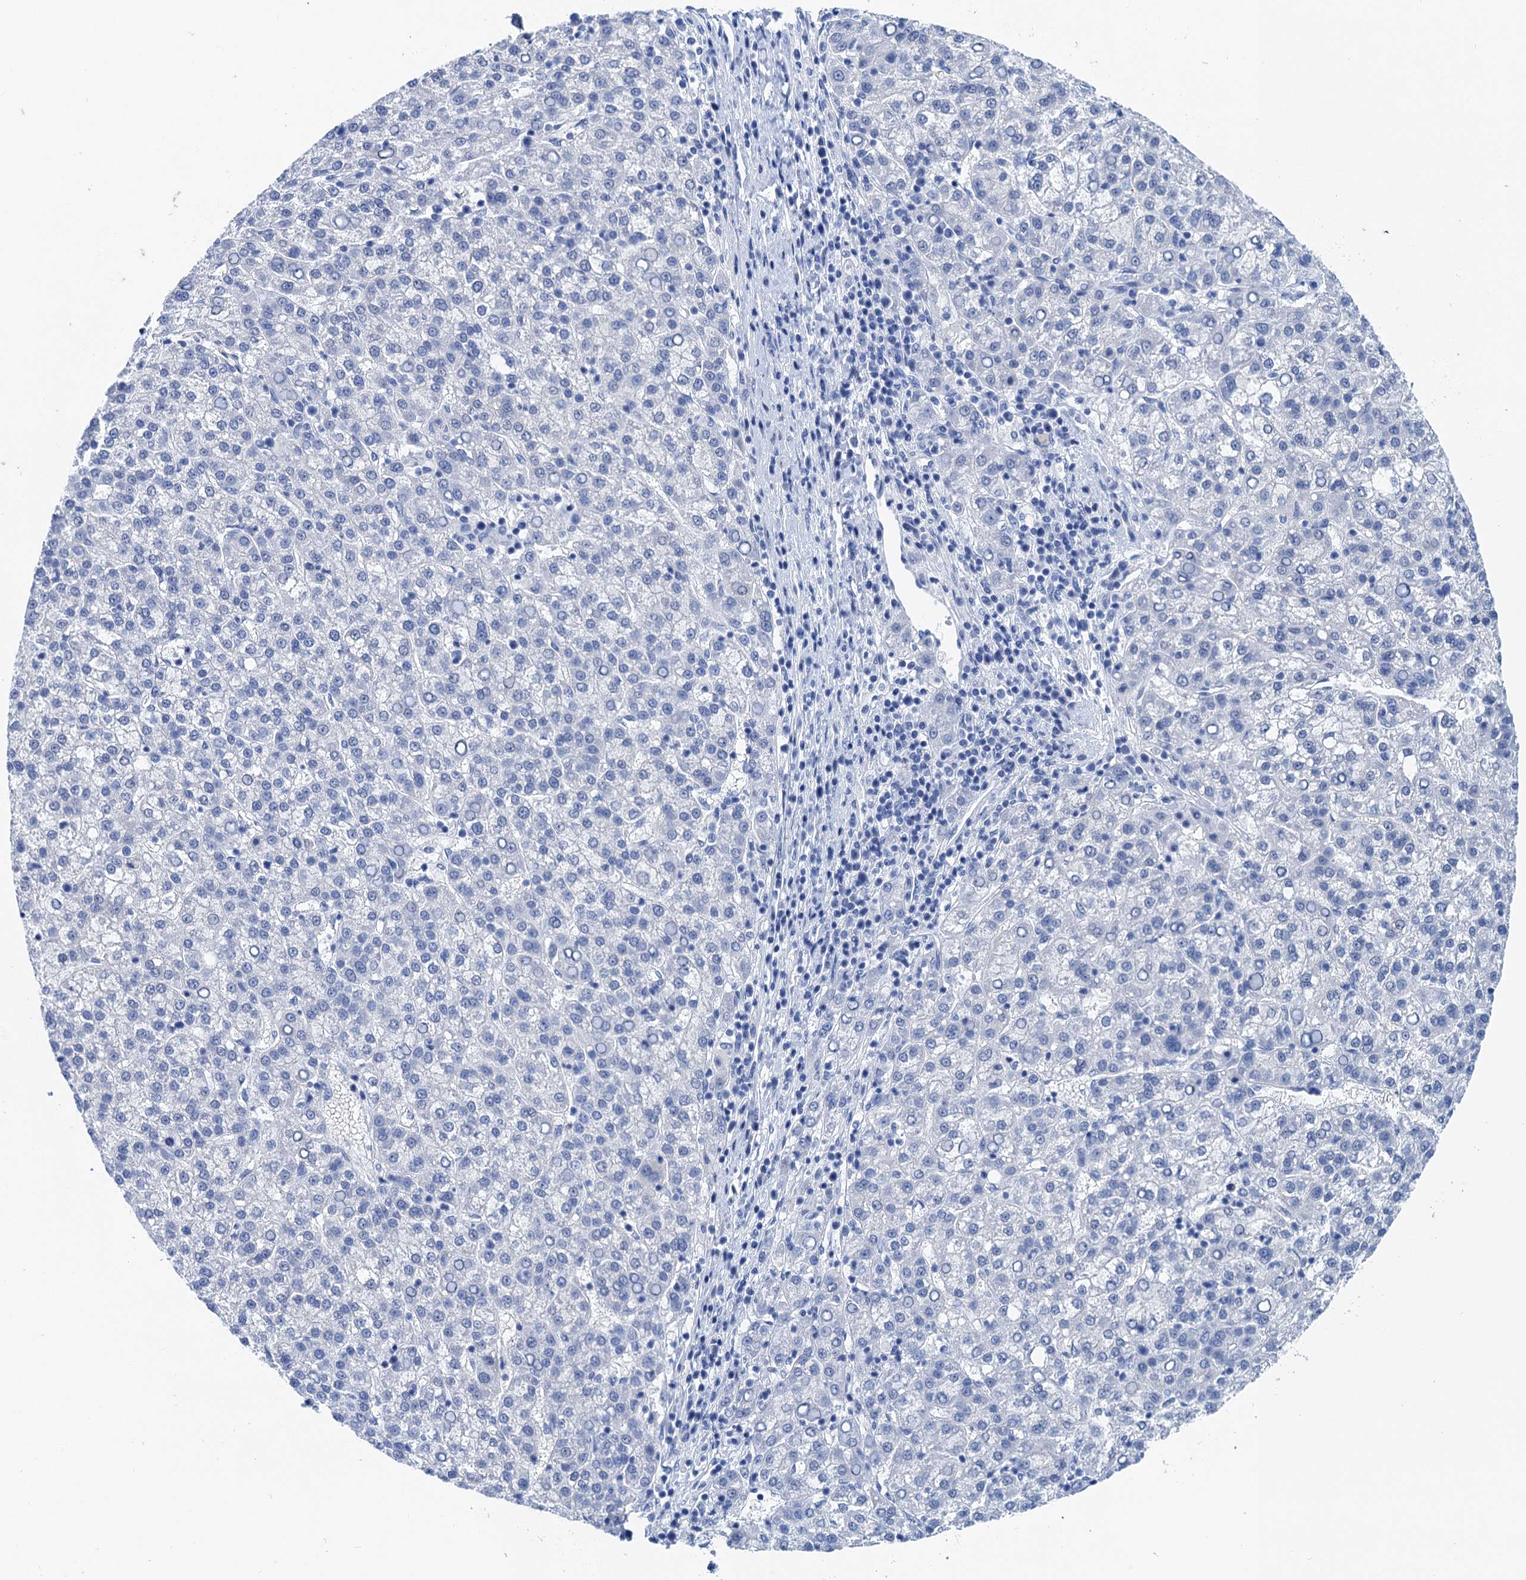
{"staining": {"intensity": "negative", "quantity": "none", "location": "none"}, "tissue": "liver cancer", "cell_type": "Tumor cells", "image_type": "cancer", "snomed": [{"axis": "morphology", "description": "Carcinoma, Hepatocellular, NOS"}, {"axis": "topography", "description": "Liver"}], "caption": "The photomicrograph shows no significant expression in tumor cells of hepatocellular carcinoma (liver). (DAB immunohistochemistry visualized using brightfield microscopy, high magnification).", "gene": "NLRP10", "patient": {"sex": "female", "age": 58}}